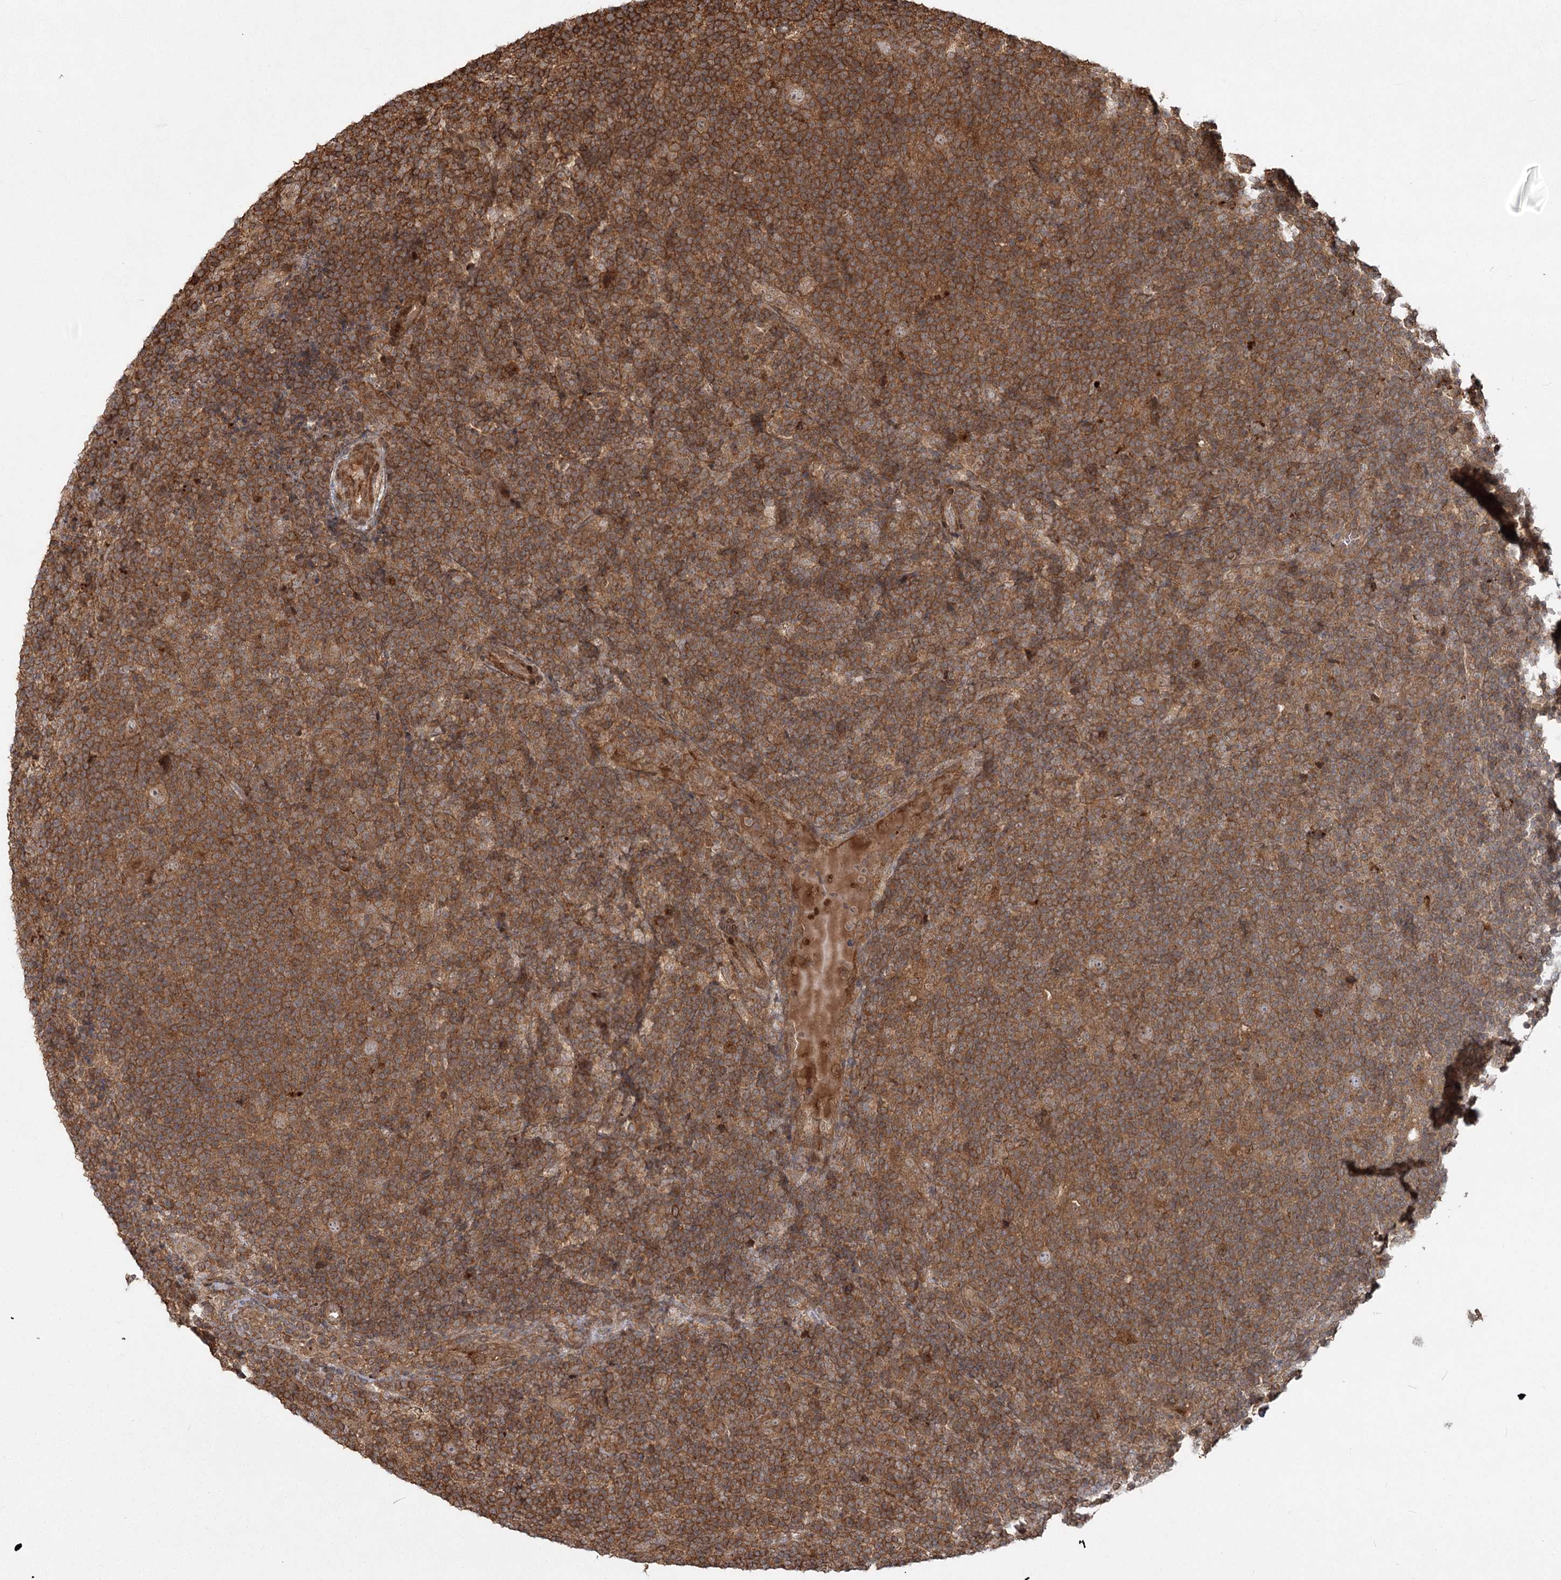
{"staining": {"intensity": "moderate", "quantity": ">75%", "location": "cytoplasmic/membranous"}, "tissue": "lymphoma", "cell_type": "Tumor cells", "image_type": "cancer", "snomed": [{"axis": "morphology", "description": "Hodgkin's disease, NOS"}, {"axis": "topography", "description": "Lymph node"}], "caption": "IHC (DAB) staining of lymphoma demonstrates moderate cytoplasmic/membranous protein expression in about >75% of tumor cells. Using DAB (3,3'-diaminobenzidine) (brown) and hematoxylin (blue) stains, captured at high magnification using brightfield microscopy.", "gene": "MDFIC", "patient": {"sex": "female", "age": 57}}